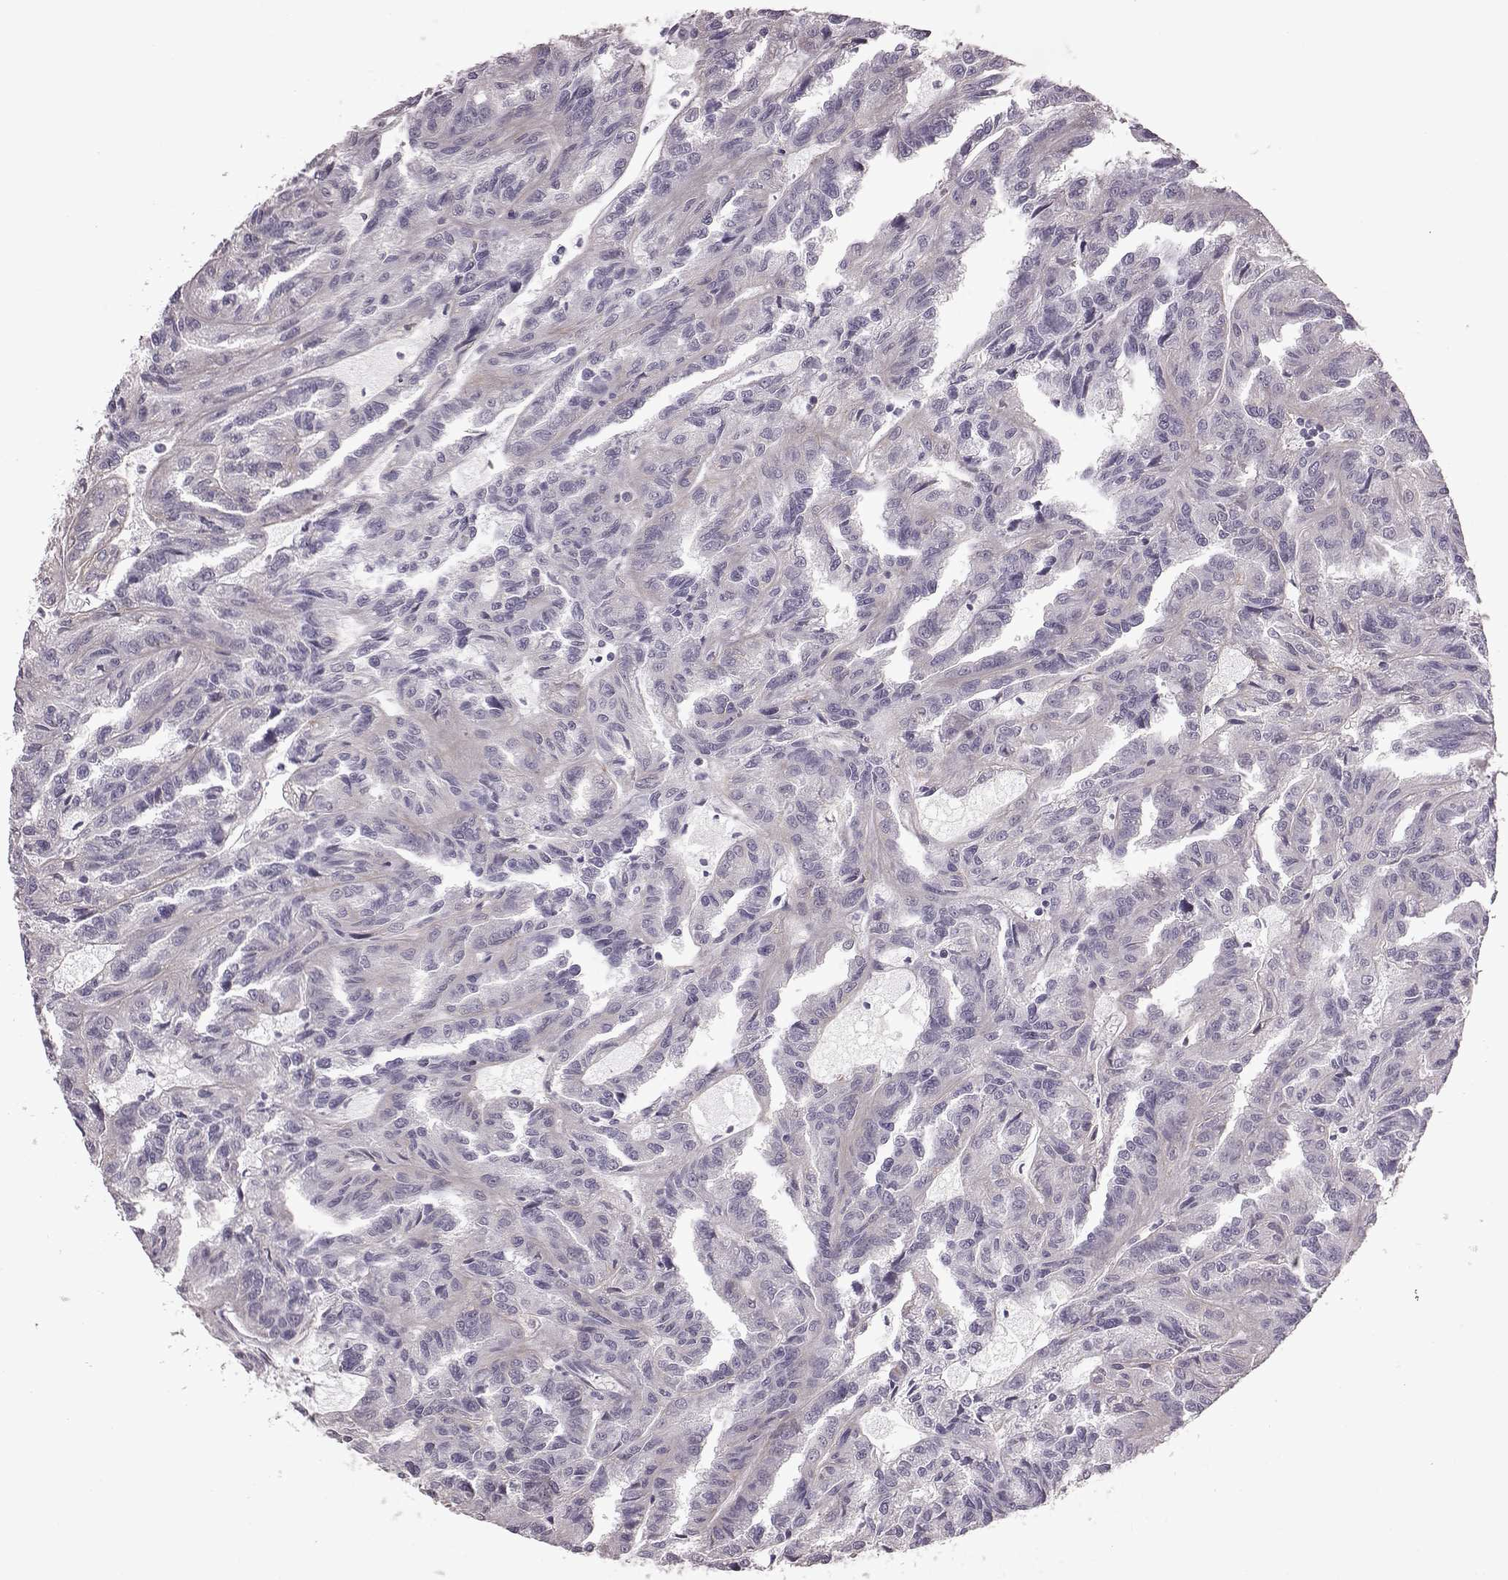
{"staining": {"intensity": "negative", "quantity": "none", "location": "none"}, "tissue": "renal cancer", "cell_type": "Tumor cells", "image_type": "cancer", "snomed": [{"axis": "morphology", "description": "Adenocarcinoma, NOS"}, {"axis": "topography", "description": "Kidney"}], "caption": "This image is of renal cancer (adenocarcinoma) stained with immunohistochemistry (IHC) to label a protein in brown with the nuclei are counter-stained blue. There is no staining in tumor cells. (DAB (3,3'-diaminobenzidine) immunohistochemistry (IHC), high magnification).", "gene": "CRYBA2", "patient": {"sex": "male", "age": 79}}